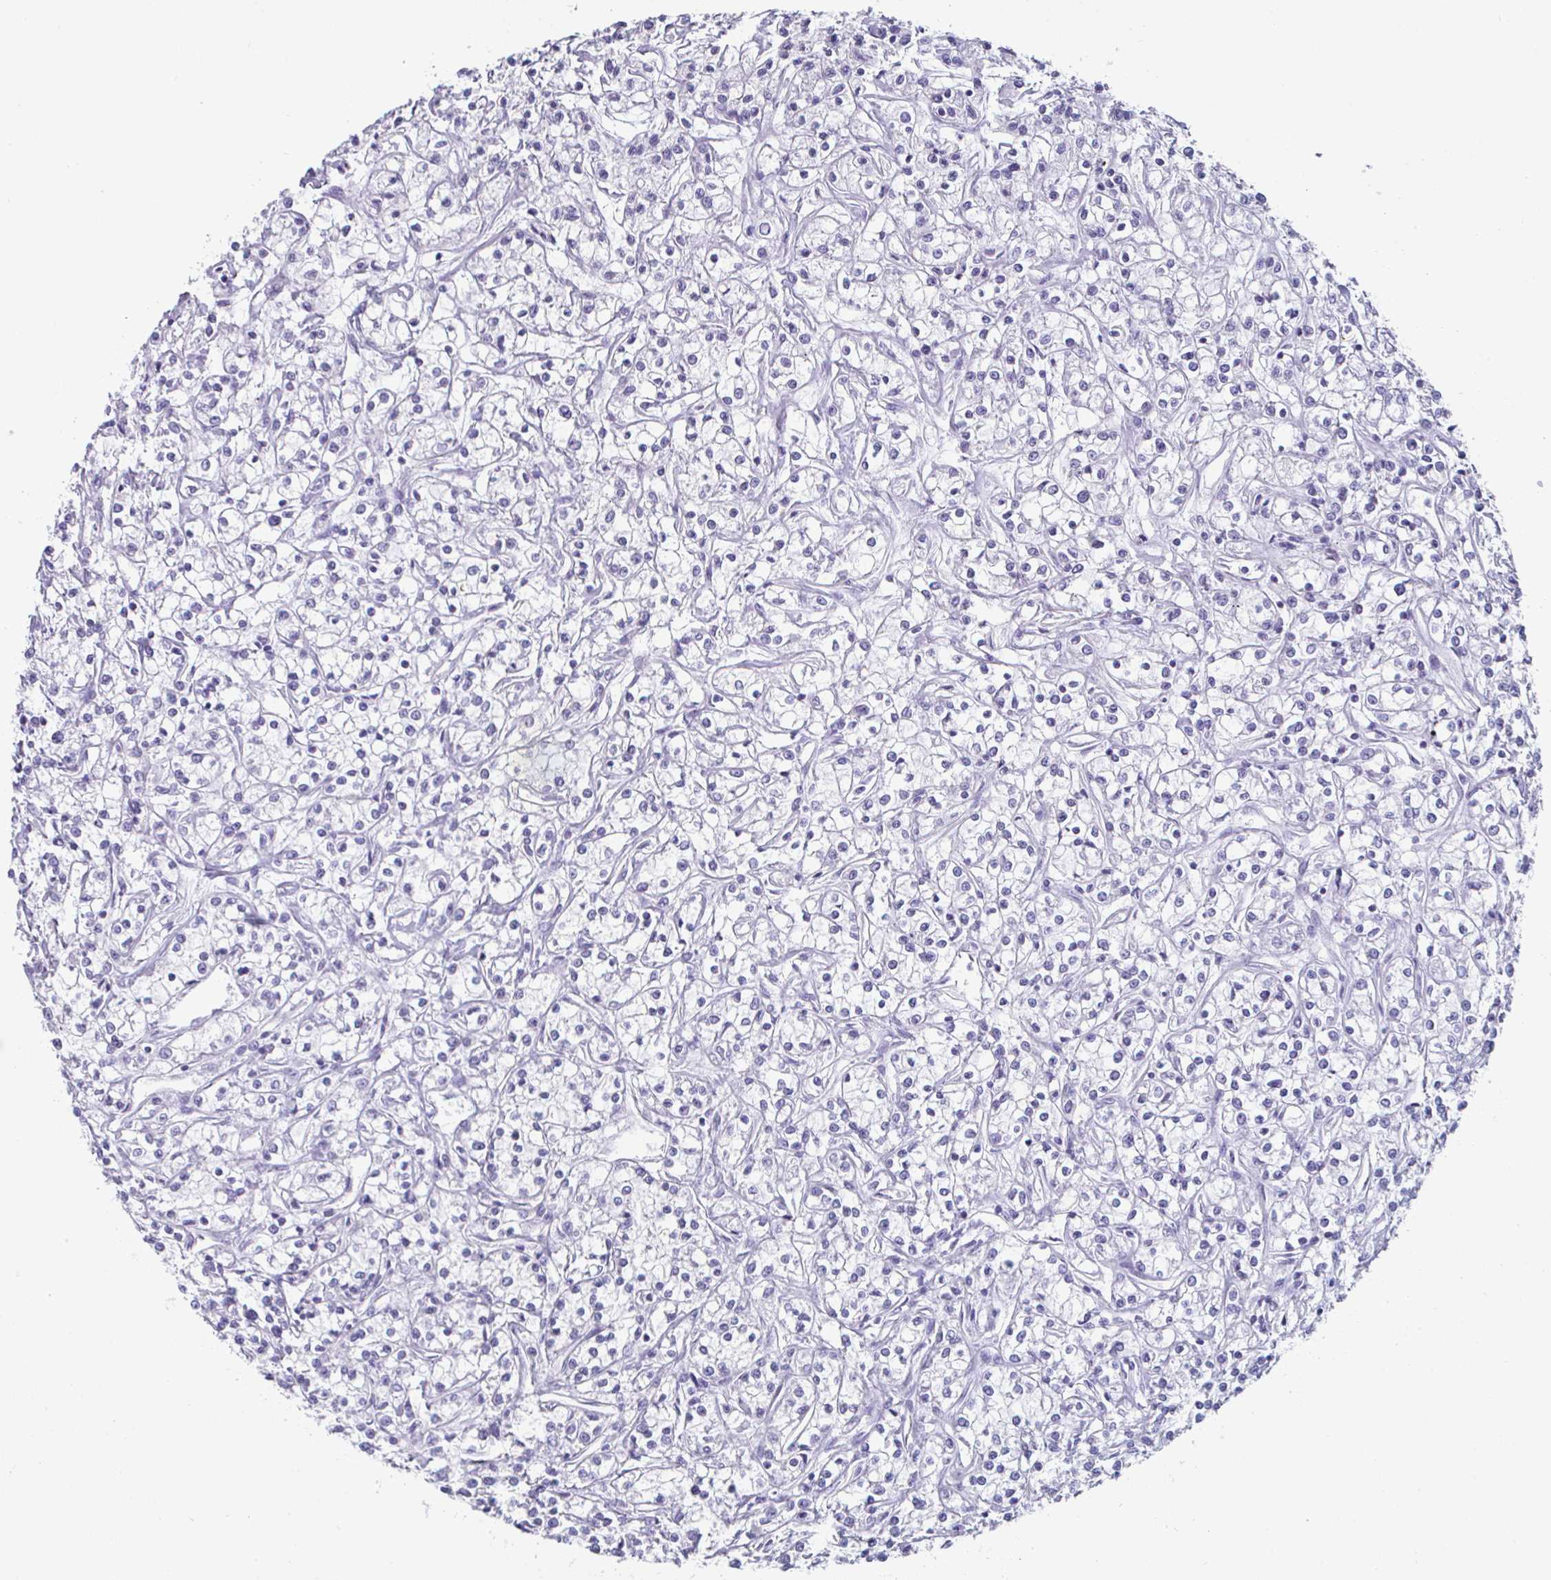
{"staining": {"intensity": "negative", "quantity": "none", "location": "none"}, "tissue": "renal cancer", "cell_type": "Tumor cells", "image_type": "cancer", "snomed": [{"axis": "morphology", "description": "Adenocarcinoma, NOS"}, {"axis": "topography", "description": "Kidney"}], "caption": "High magnification brightfield microscopy of renal adenocarcinoma stained with DAB (brown) and counterstained with hematoxylin (blue): tumor cells show no significant positivity.", "gene": "CREG2", "patient": {"sex": "female", "age": 59}}